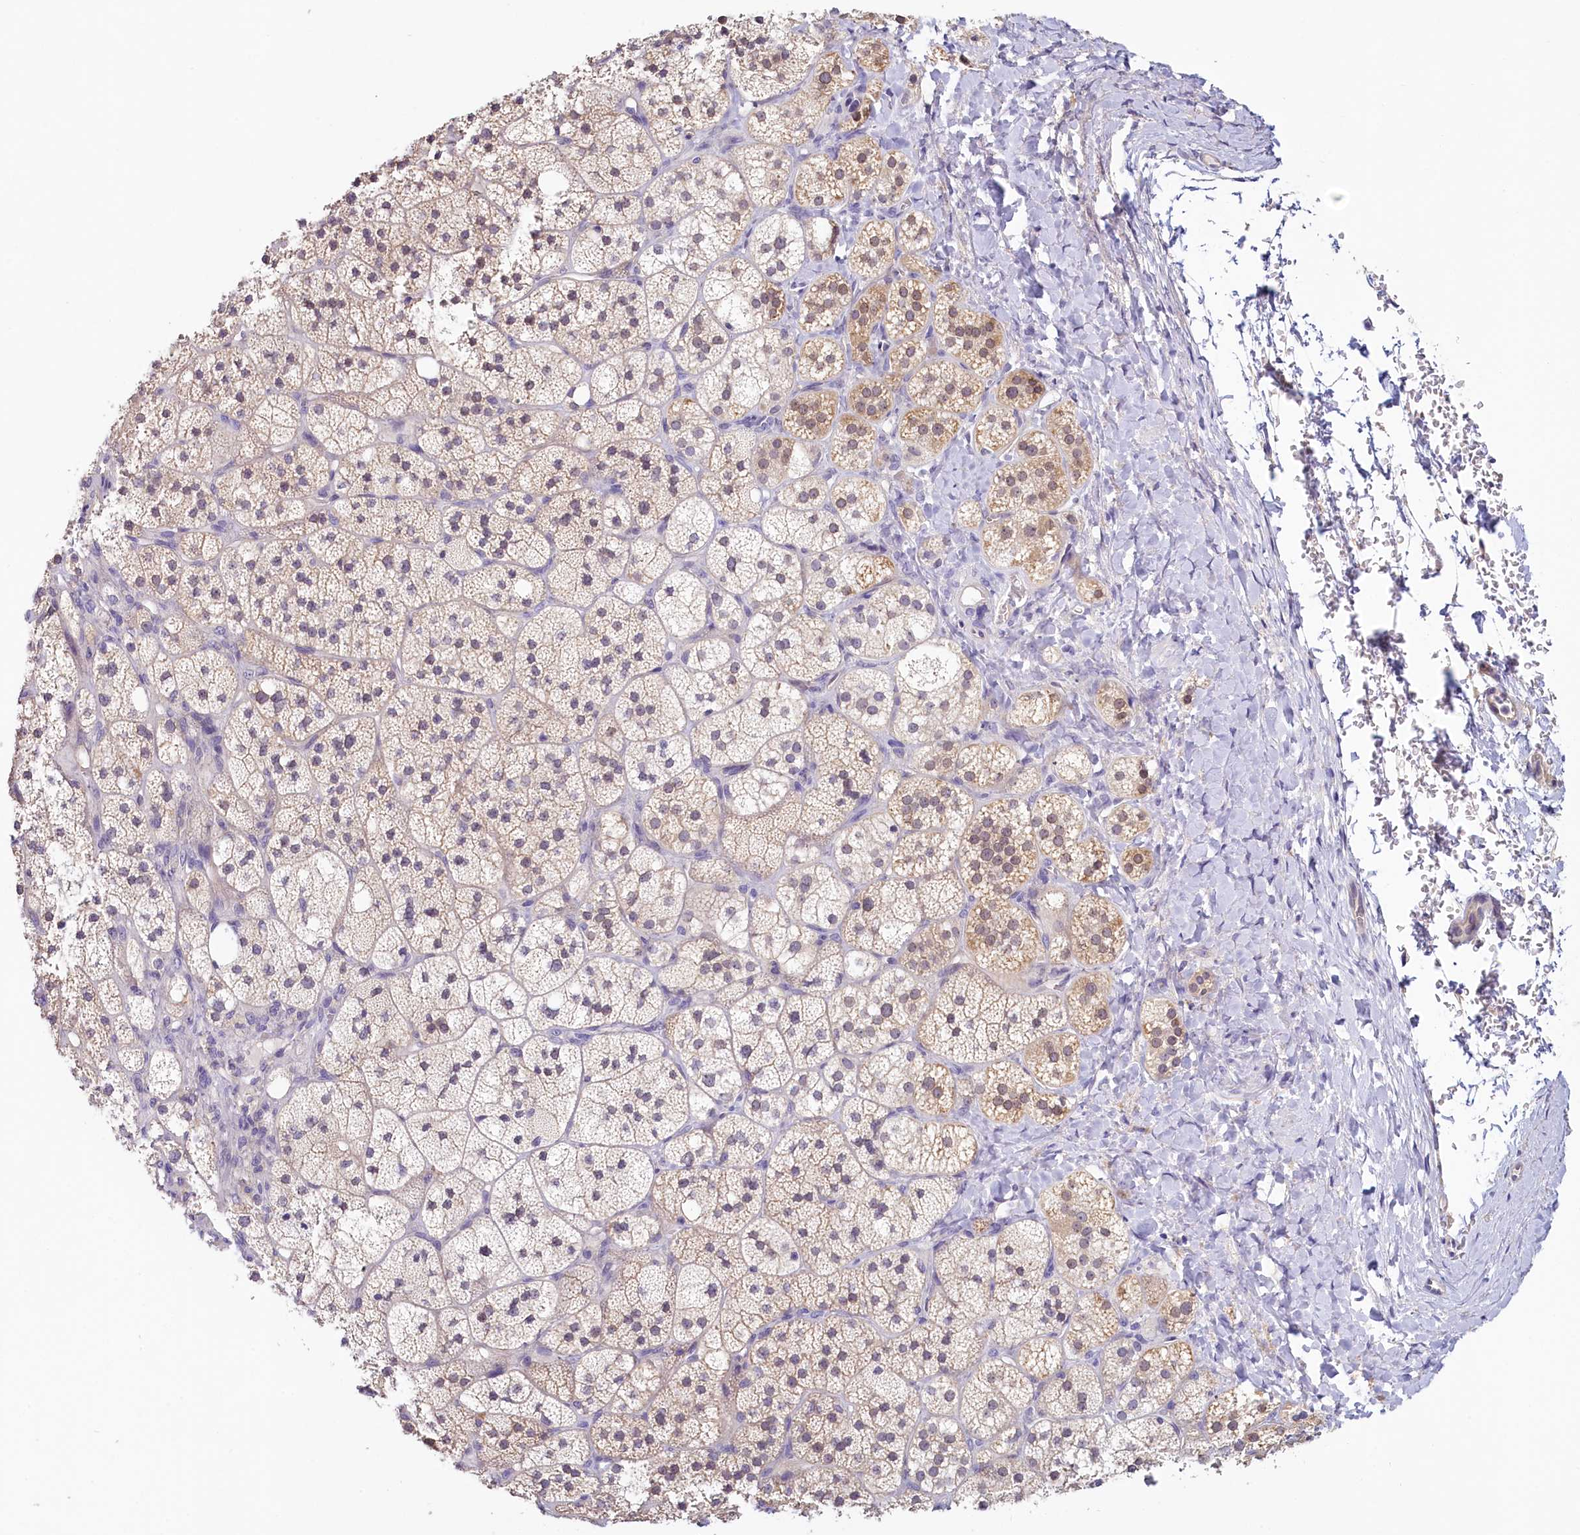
{"staining": {"intensity": "moderate", "quantity": "25%-75%", "location": "cytoplasmic/membranous"}, "tissue": "adrenal gland", "cell_type": "Glandular cells", "image_type": "normal", "snomed": [{"axis": "morphology", "description": "Normal tissue, NOS"}, {"axis": "topography", "description": "Adrenal gland"}], "caption": "Immunohistochemical staining of normal human adrenal gland displays moderate cytoplasmic/membranous protein staining in approximately 25%-75% of glandular cells.", "gene": "PDE6D", "patient": {"sex": "male", "age": 61}}